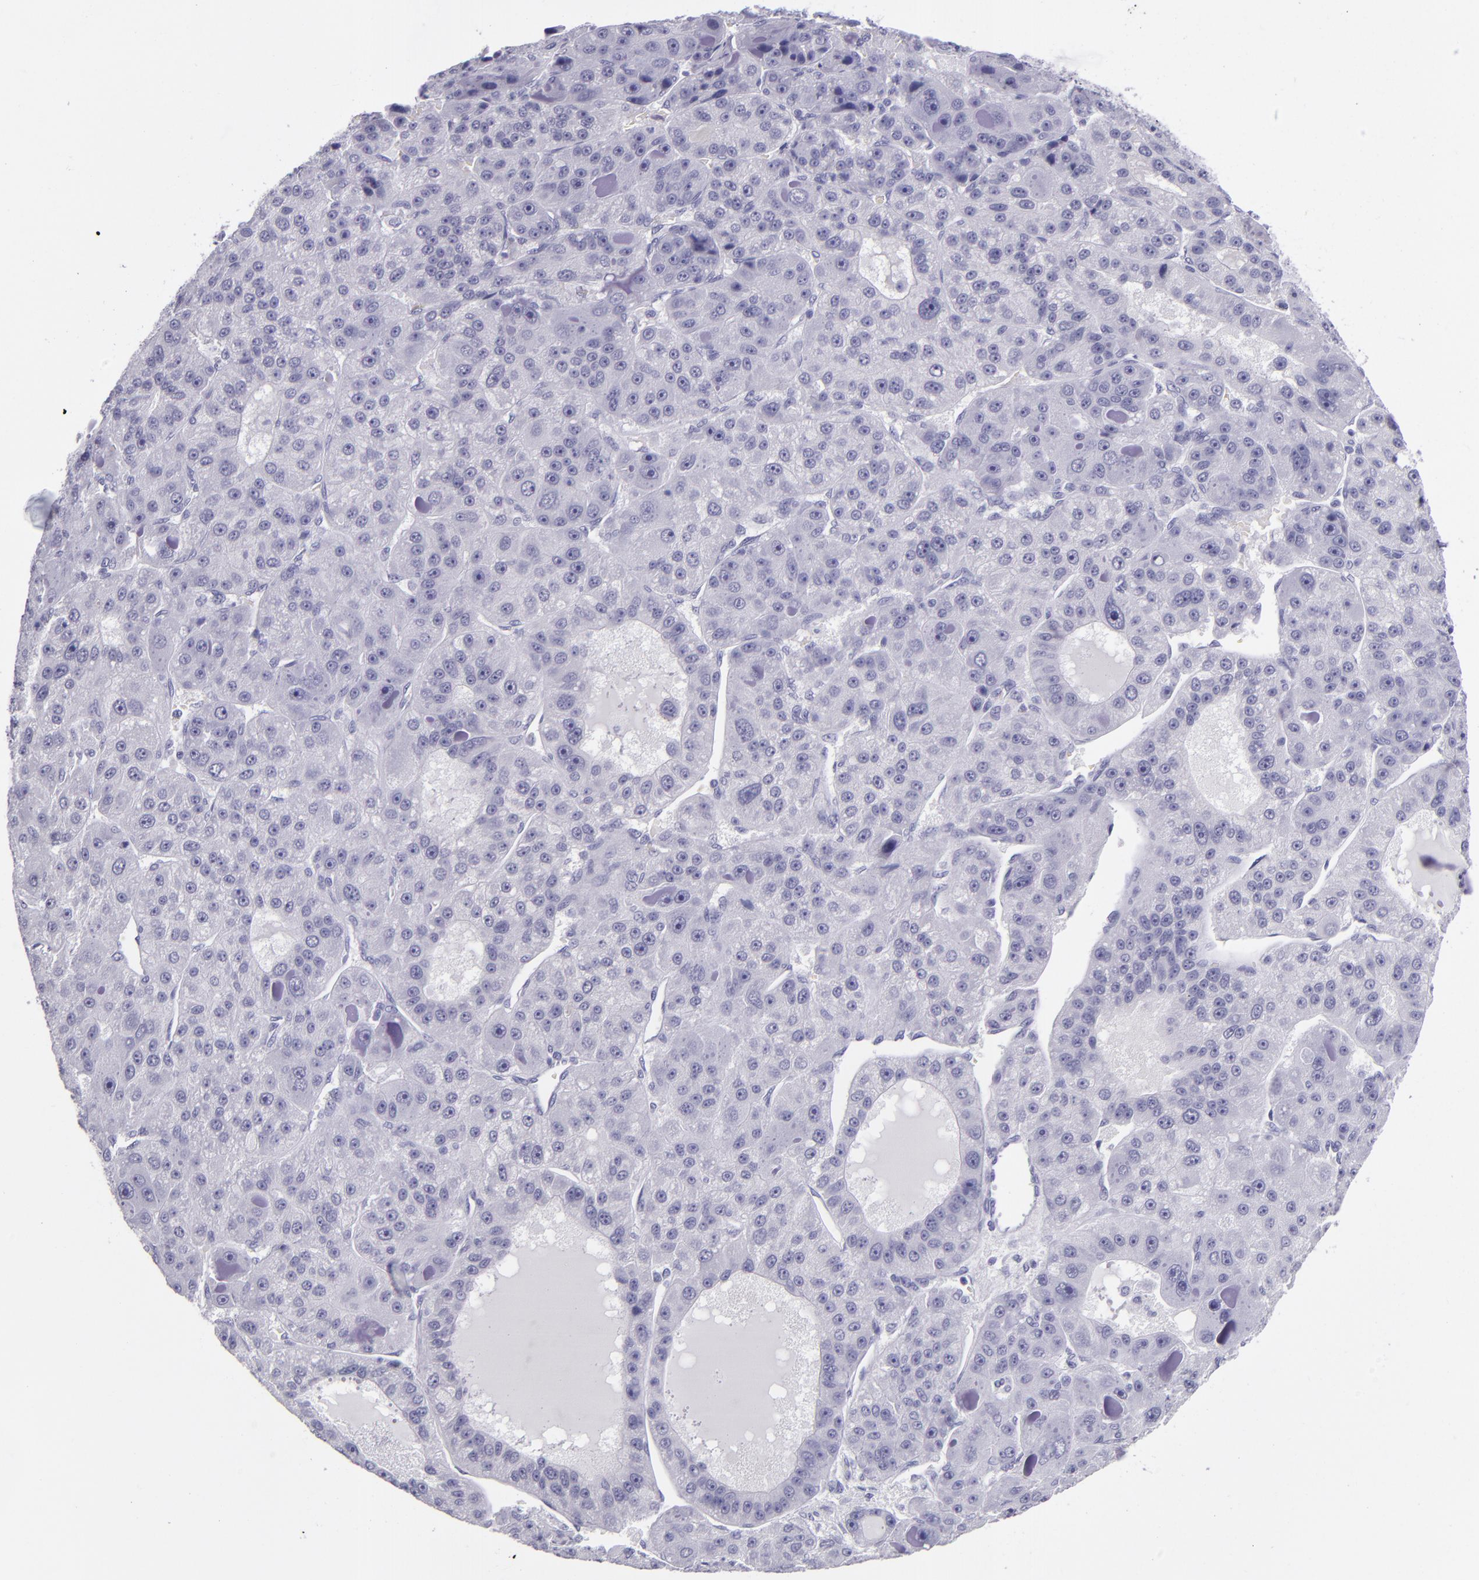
{"staining": {"intensity": "negative", "quantity": "none", "location": "none"}, "tissue": "liver cancer", "cell_type": "Tumor cells", "image_type": "cancer", "snomed": [{"axis": "morphology", "description": "Carcinoma, Hepatocellular, NOS"}, {"axis": "topography", "description": "Liver"}], "caption": "Liver cancer stained for a protein using IHC exhibits no staining tumor cells.", "gene": "CR2", "patient": {"sex": "male", "age": 76}}